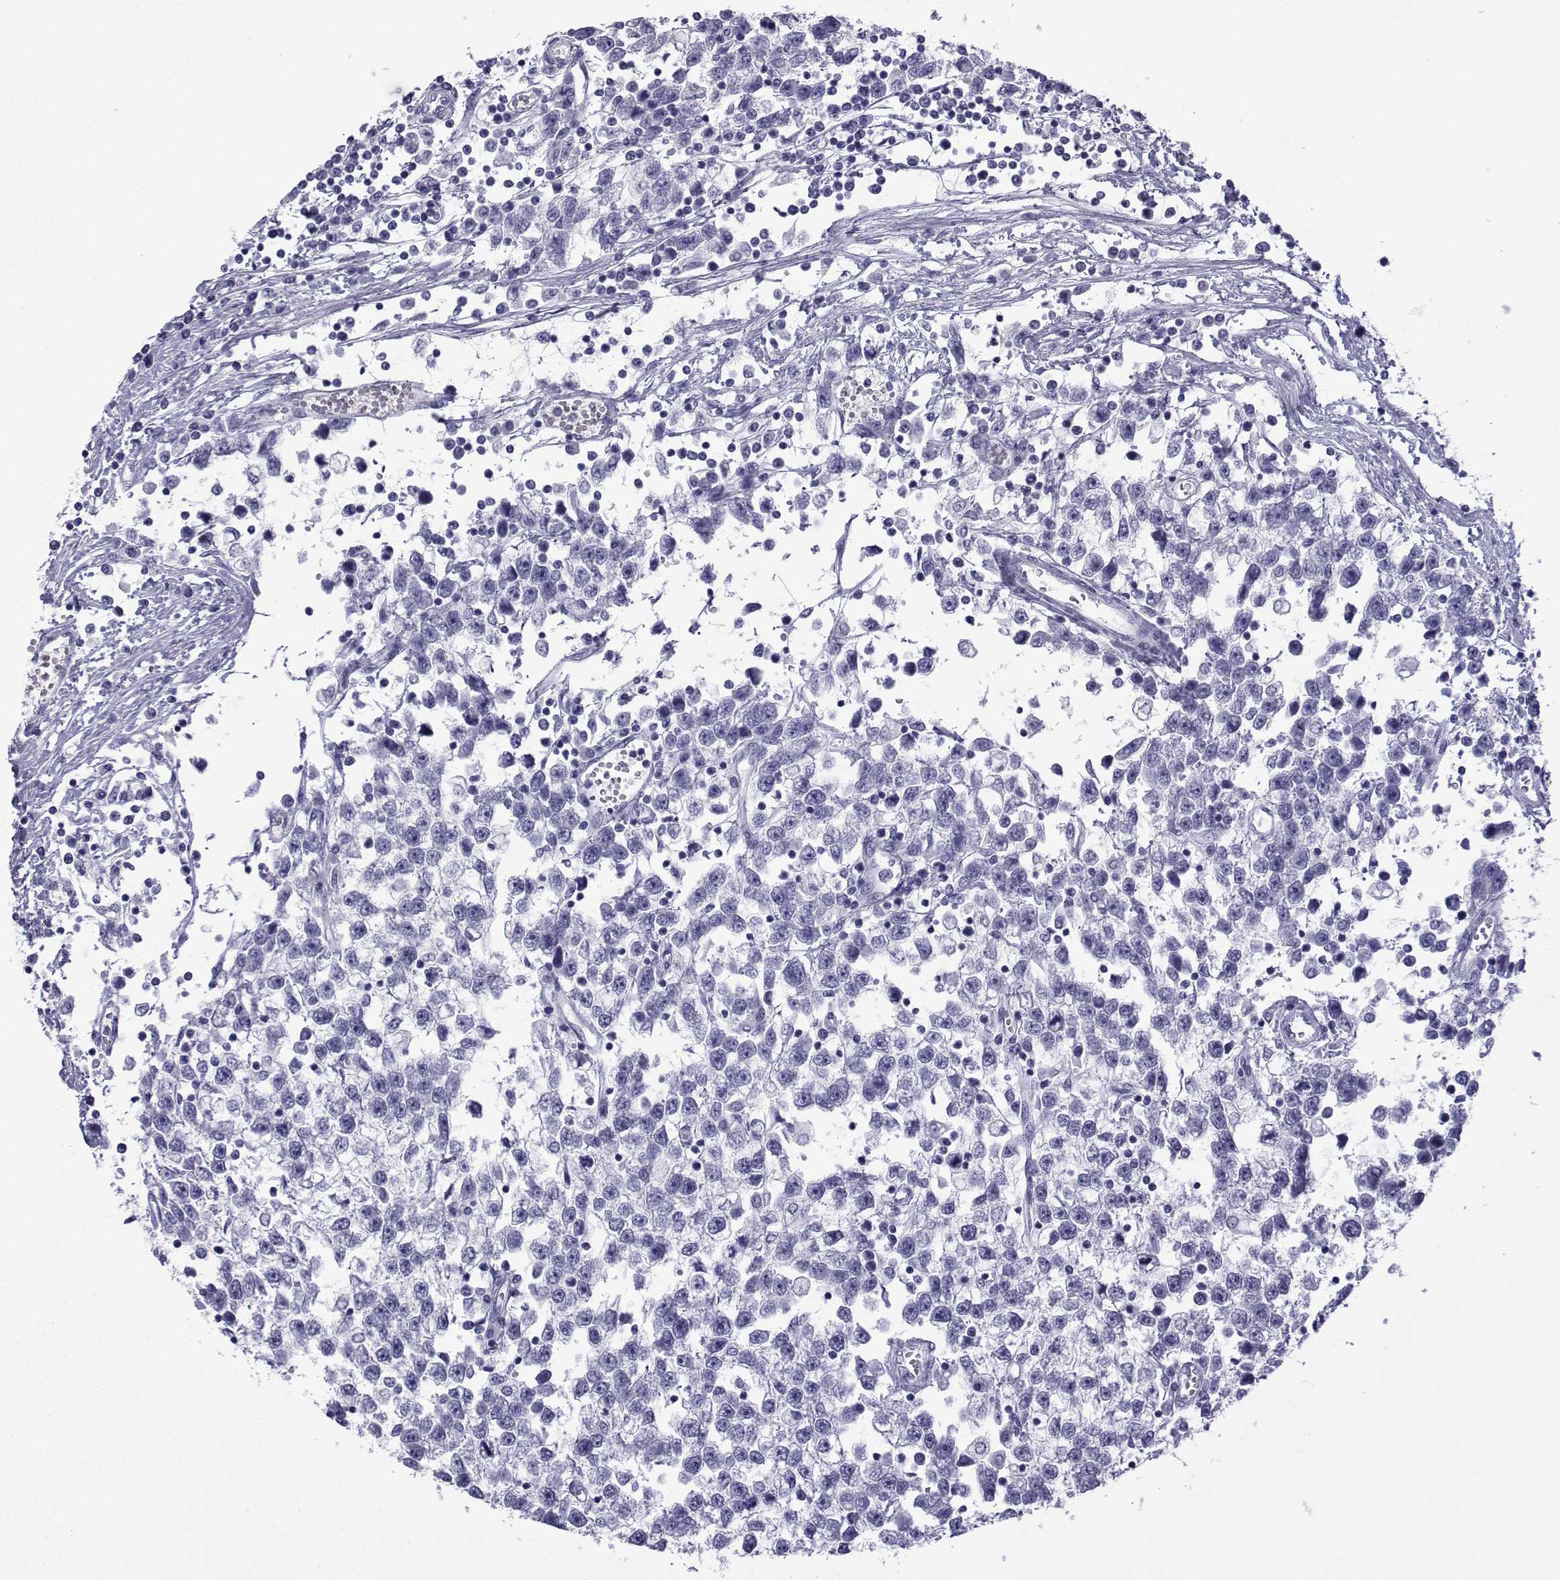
{"staining": {"intensity": "negative", "quantity": "none", "location": "none"}, "tissue": "testis cancer", "cell_type": "Tumor cells", "image_type": "cancer", "snomed": [{"axis": "morphology", "description": "Seminoma, NOS"}, {"axis": "topography", "description": "Testis"}], "caption": "High magnification brightfield microscopy of testis cancer (seminoma) stained with DAB (brown) and counterstained with hematoxylin (blue): tumor cells show no significant positivity.", "gene": "TRIM46", "patient": {"sex": "male", "age": 34}}